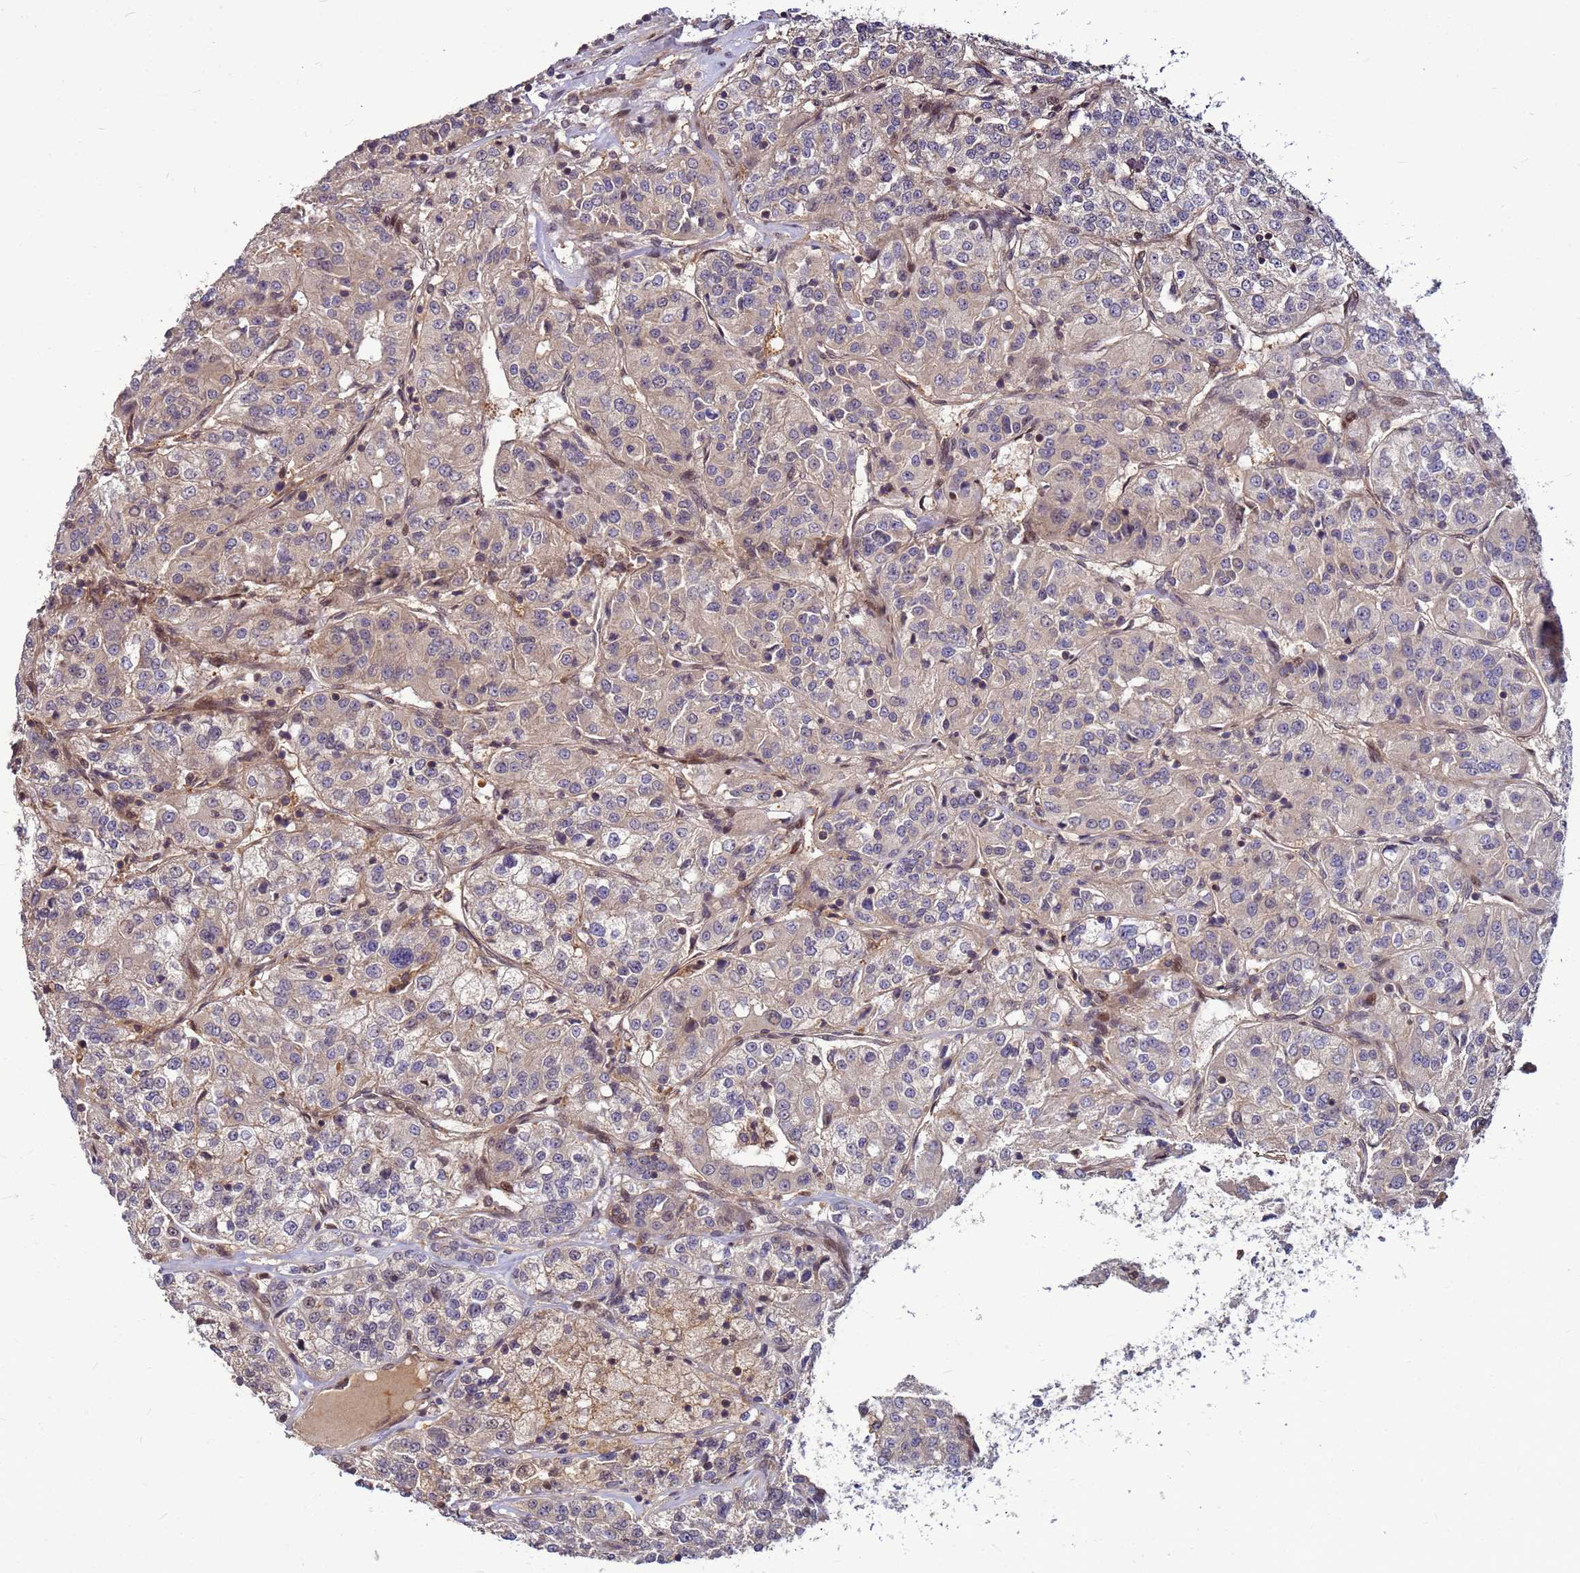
{"staining": {"intensity": "weak", "quantity": "<25%", "location": "cytoplasmic/membranous"}, "tissue": "renal cancer", "cell_type": "Tumor cells", "image_type": "cancer", "snomed": [{"axis": "morphology", "description": "Adenocarcinoma, NOS"}, {"axis": "topography", "description": "Kidney"}], "caption": "This is an IHC micrograph of human adenocarcinoma (renal). There is no staining in tumor cells.", "gene": "DUS4L", "patient": {"sex": "female", "age": 63}}